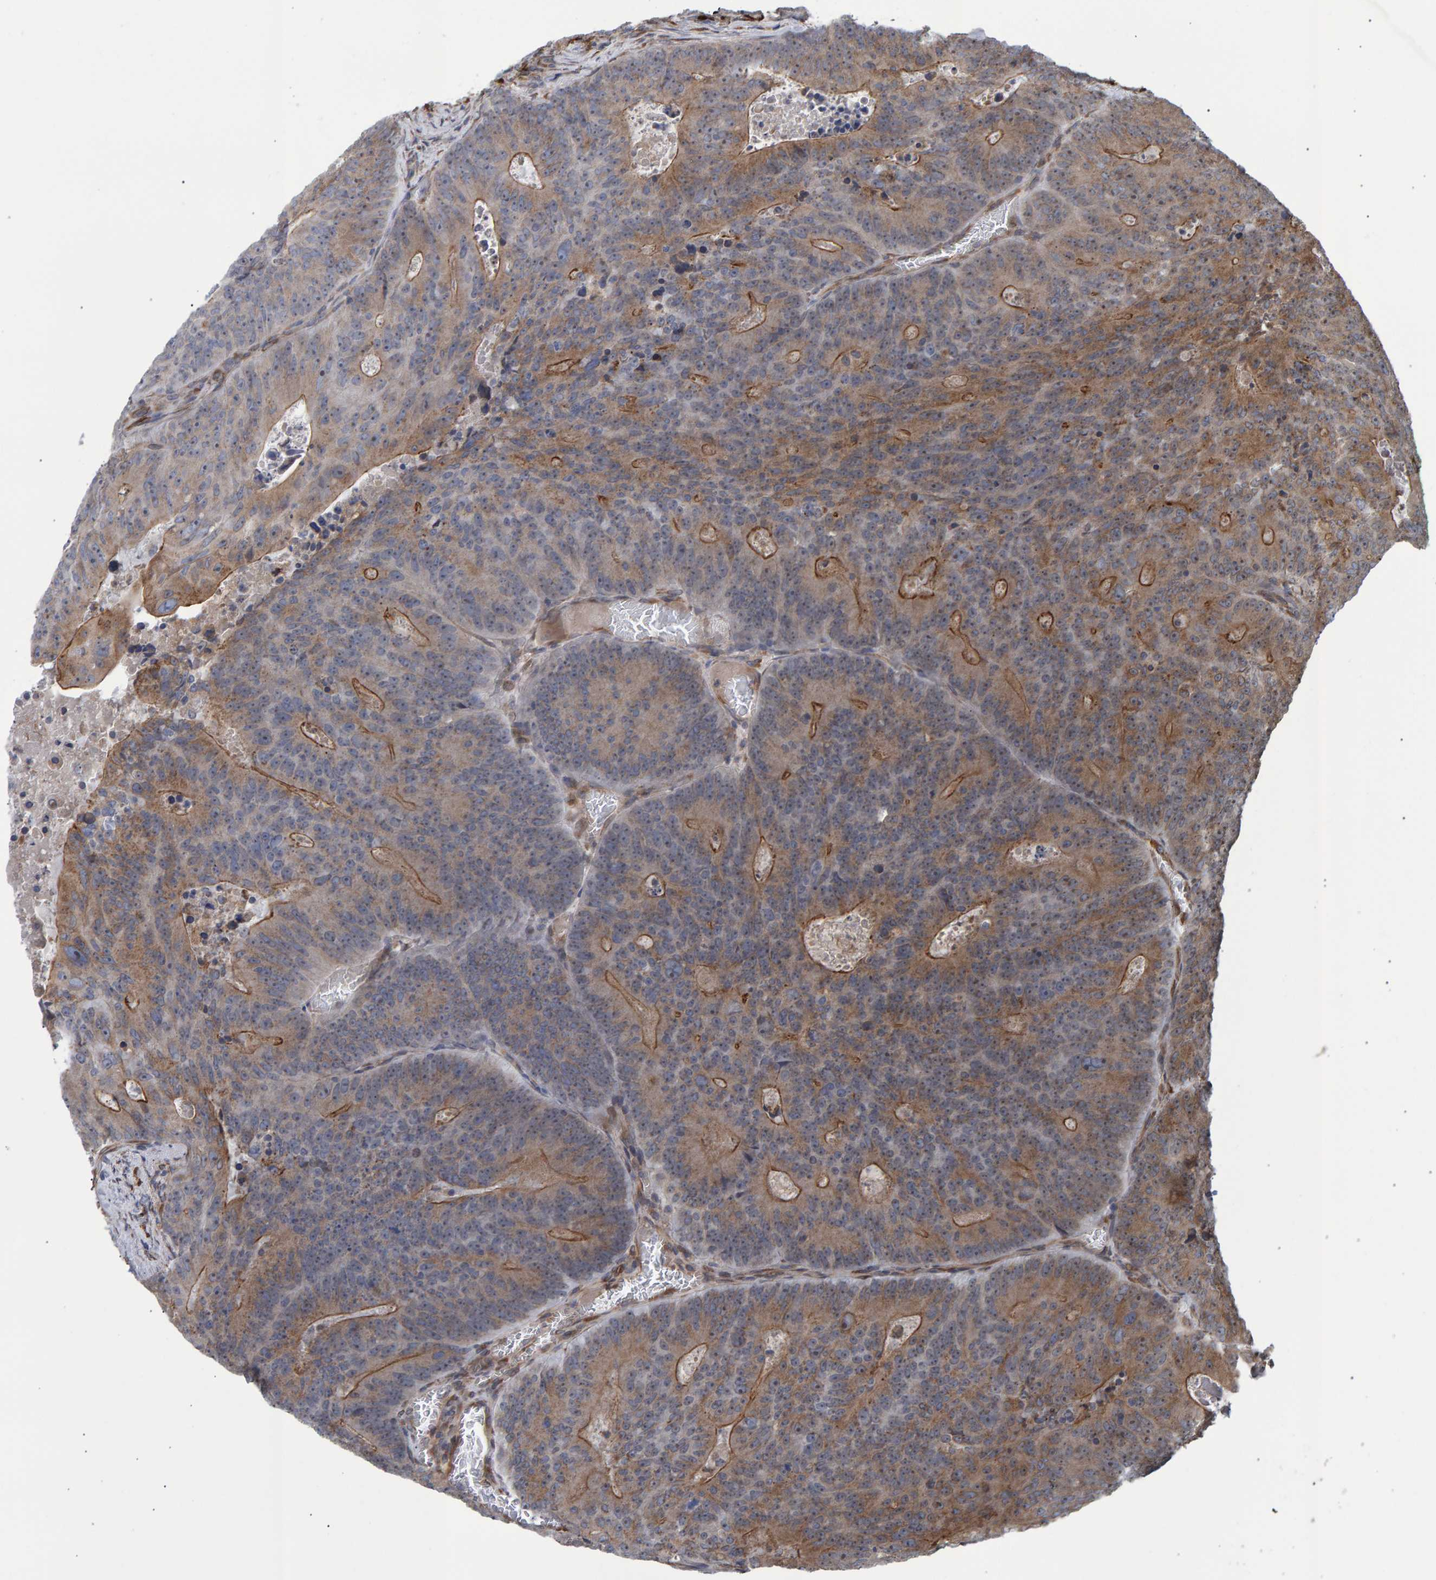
{"staining": {"intensity": "moderate", "quantity": ">75%", "location": "cytoplasmic/membranous"}, "tissue": "colorectal cancer", "cell_type": "Tumor cells", "image_type": "cancer", "snomed": [{"axis": "morphology", "description": "Adenocarcinoma, NOS"}, {"axis": "topography", "description": "Colon"}], "caption": "IHC (DAB (3,3'-diaminobenzidine)) staining of colorectal adenocarcinoma demonstrates moderate cytoplasmic/membranous protein expression in approximately >75% of tumor cells.", "gene": "FAM117A", "patient": {"sex": "male", "age": 87}}